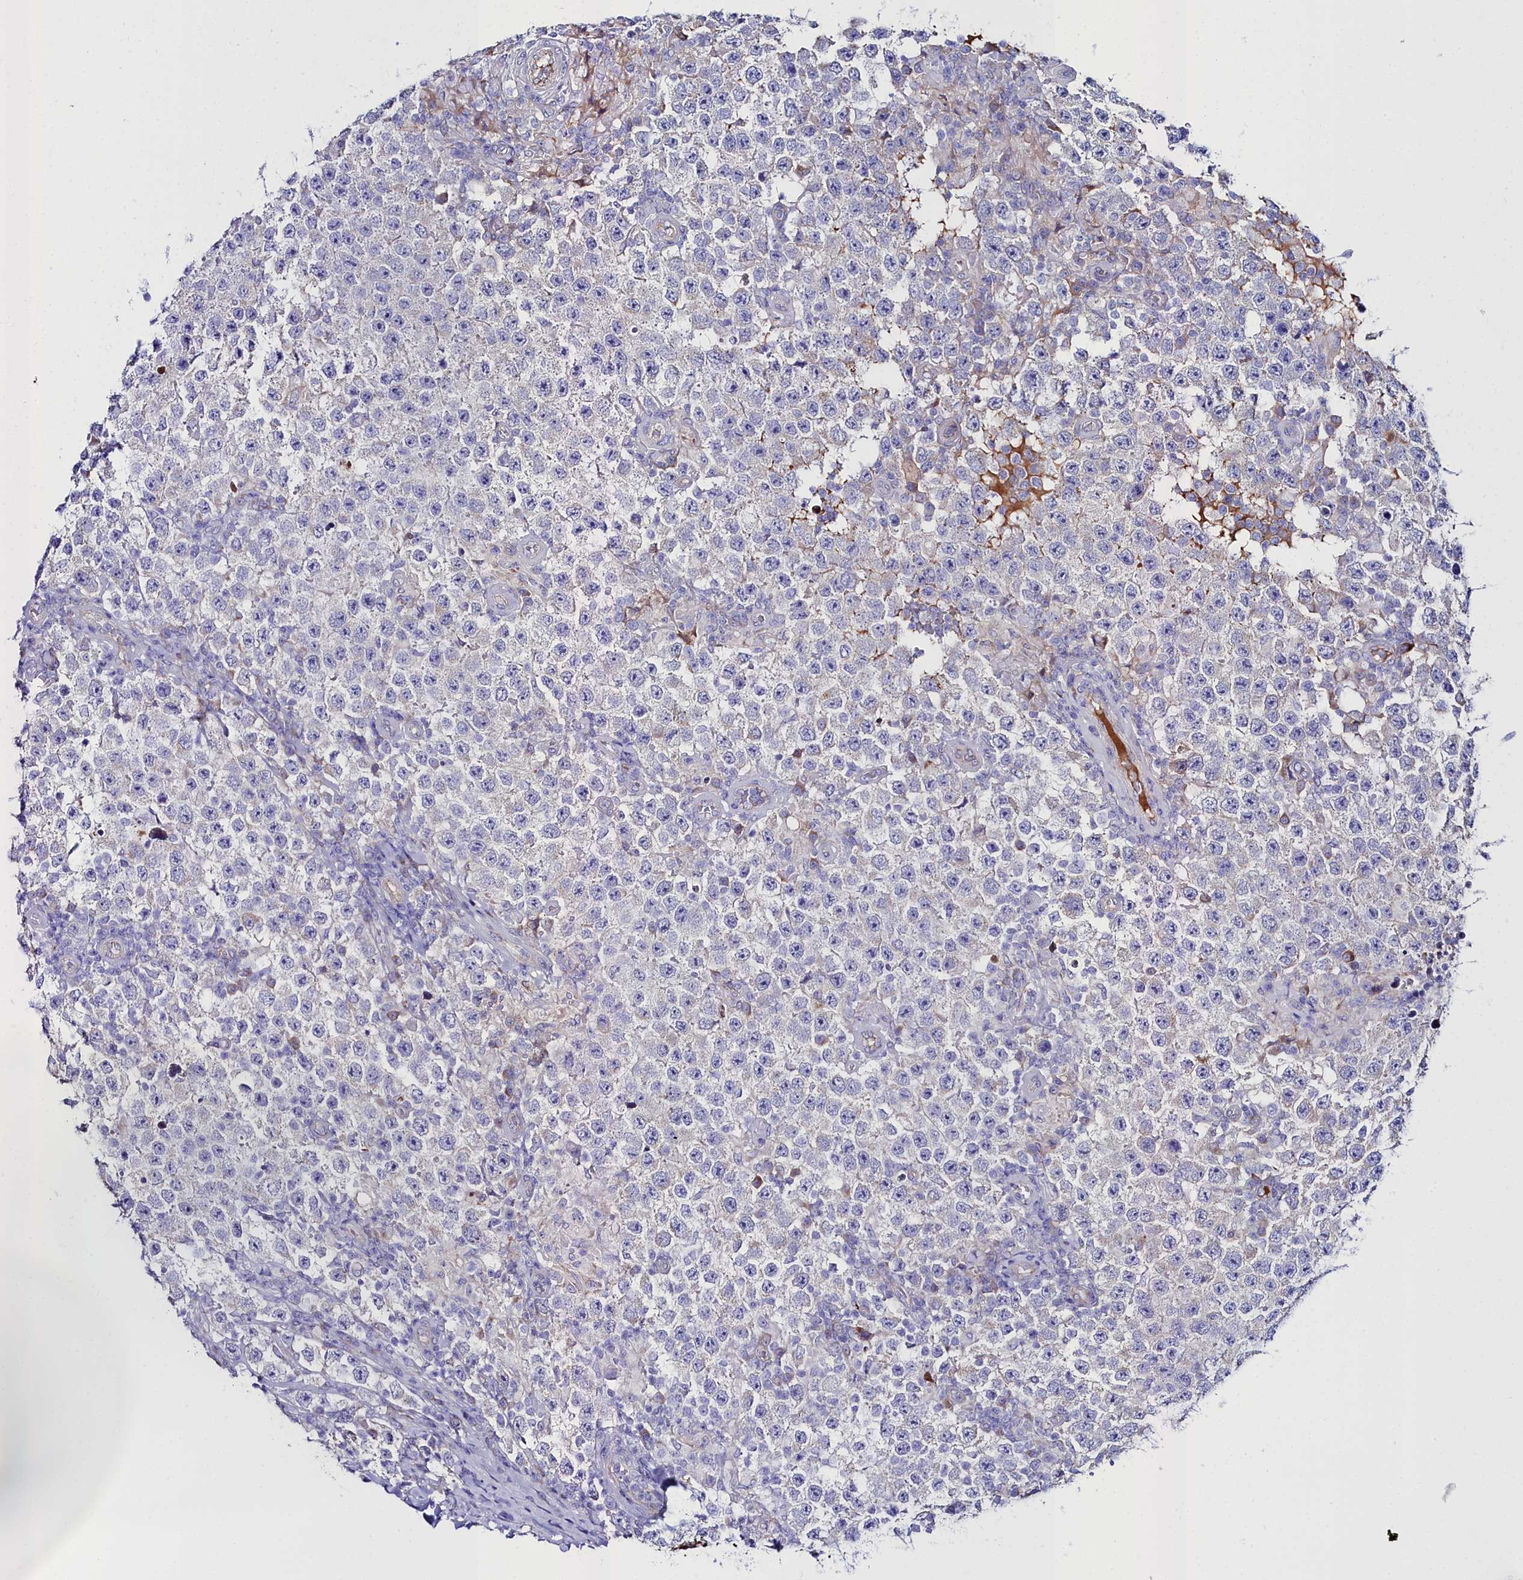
{"staining": {"intensity": "negative", "quantity": "none", "location": "none"}, "tissue": "testis cancer", "cell_type": "Tumor cells", "image_type": "cancer", "snomed": [{"axis": "morphology", "description": "Normal tissue, NOS"}, {"axis": "morphology", "description": "Urothelial carcinoma, High grade"}, {"axis": "morphology", "description": "Seminoma, NOS"}, {"axis": "morphology", "description": "Carcinoma, Embryonal, NOS"}, {"axis": "topography", "description": "Urinary bladder"}, {"axis": "topography", "description": "Testis"}], "caption": "DAB immunohistochemical staining of human embryonal carcinoma (testis) exhibits no significant staining in tumor cells.", "gene": "SLC49A3", "patient": {"sex": "male", "age": 41}}